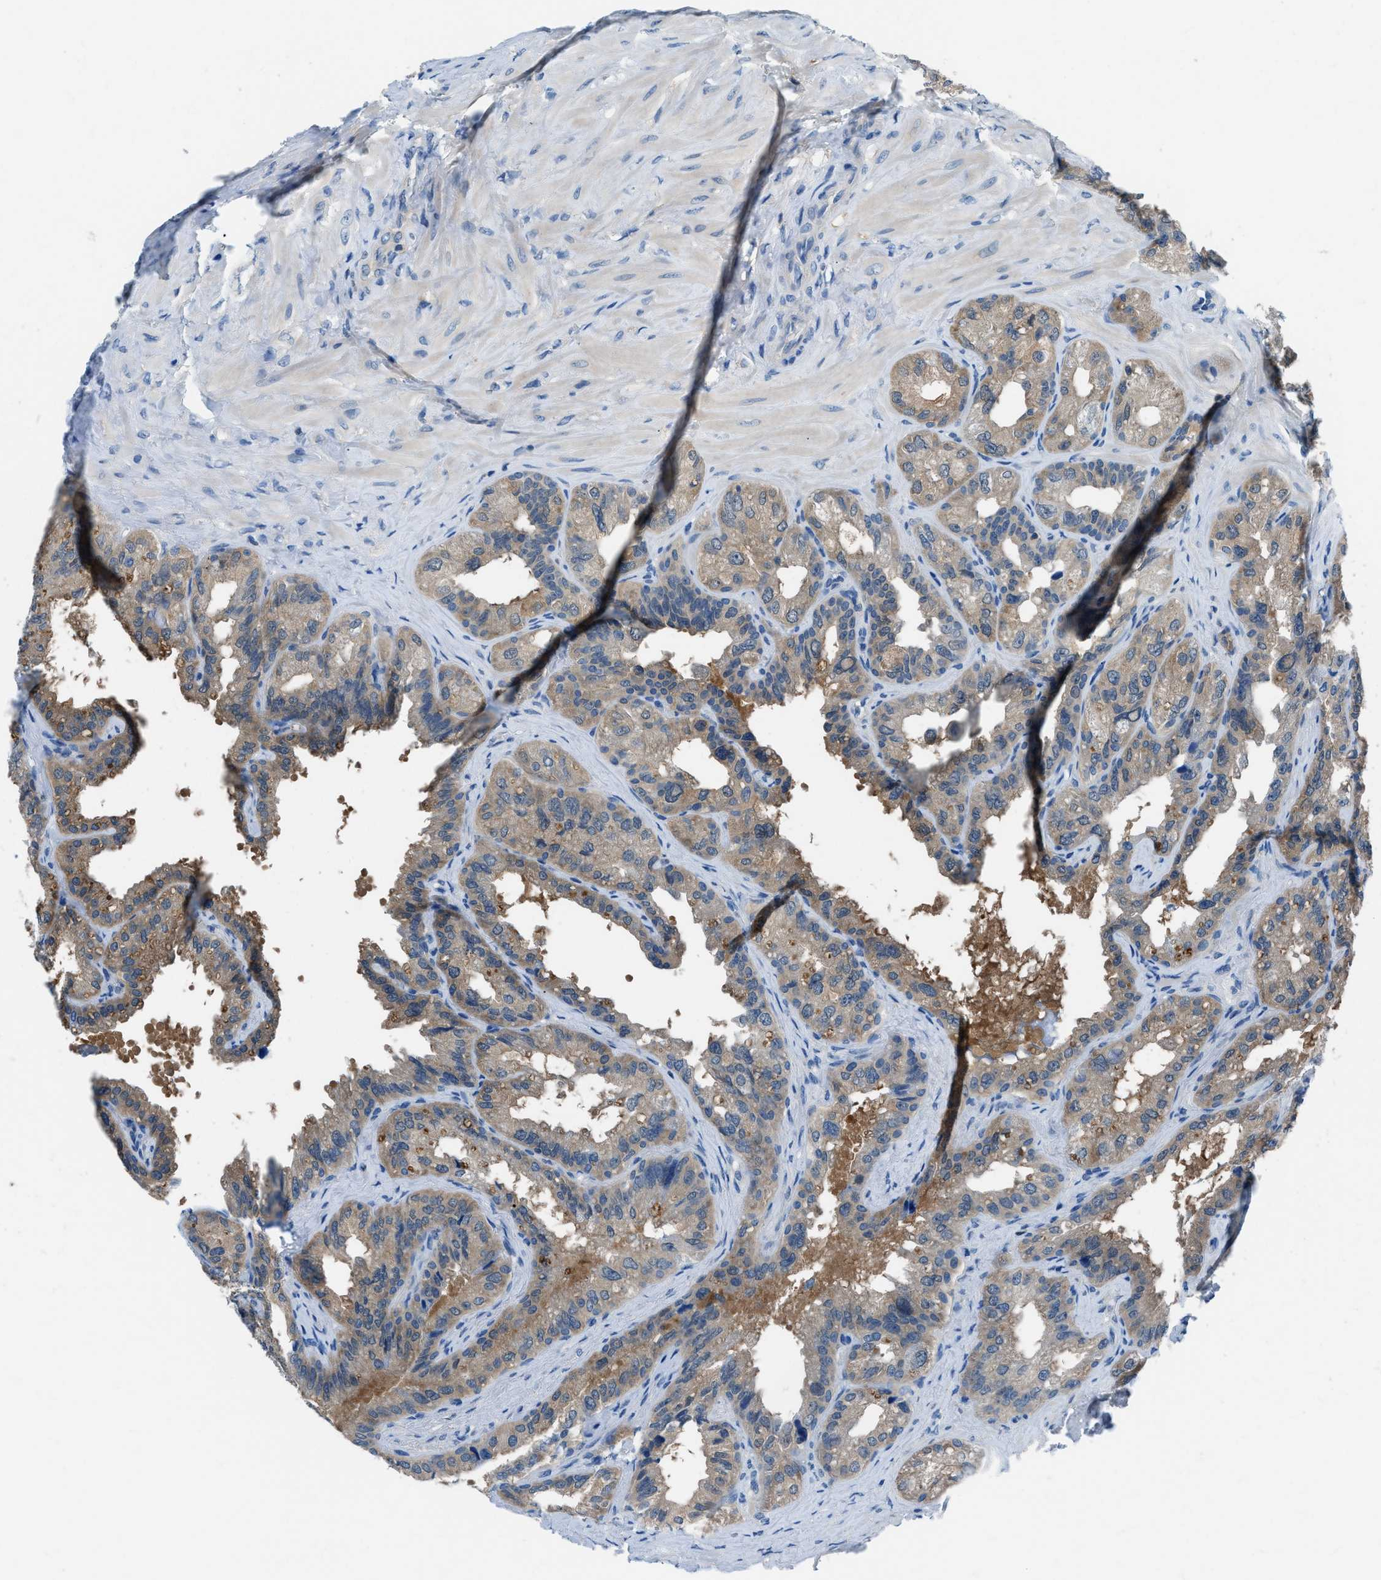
{"staining": {"intensity": "moderate", "quantity": ">75%", "location": "cytoplasmic/membranous"}, "tissue": "seminal vesicle", "cell_type": "Glandular cells", "image_type": "normal", "snomed": [{"axis": "morphology", "description": "Normal tissue, NOS"}, {"axis": "topography", "description": "Seminal veicle"}], "caption": "High-magnification brightfield microscopy of normal seminal vesicle stained with DAB (3,3'-diaminobenzidine) (brown) and counterstained with hematoxylin (blue). glandular cells exhibit moderate cytoplasmic/membranous positivity is appreciated in about>75% of cells. The protein of interest is stained brown, and the nuclei are stained in blue (DAB (3,3'-diaminobenzidine) IHC with brightfield microscopy, high magnification).", "gene": "ACP1", "patient": {"sex": "male", "age": 68}}